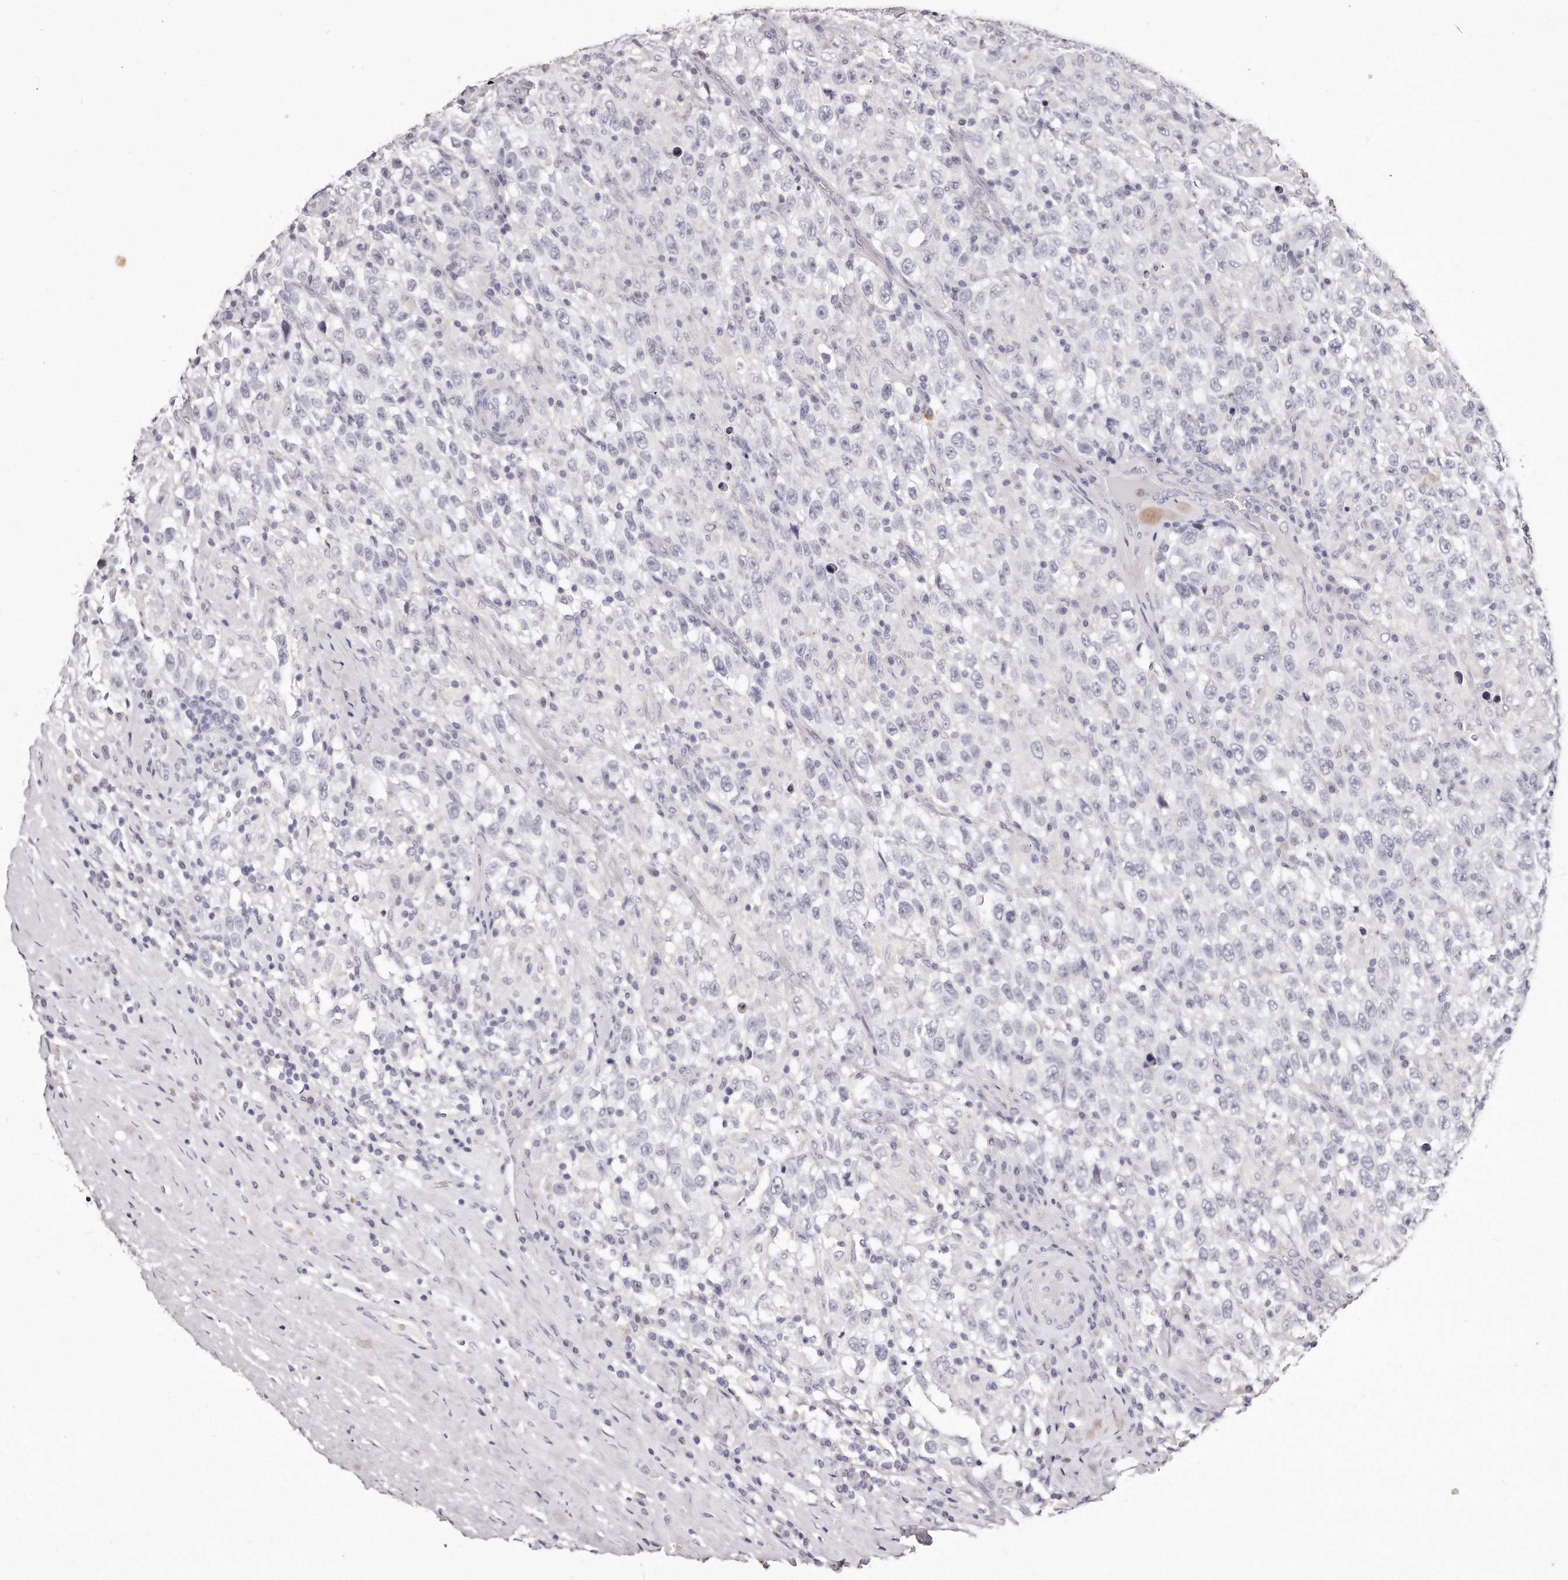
{"staining": {"intensity": "negative", "quantity": "none", "location": "none"}, "tissue": "testis cancer", "cell_type": "Tumor cells", "image_type": "cancer", "snomed": [{"axis": "morphology", "description": "Seminoma, NOS"}, {"axis": "topography", "description": "Testis"}], "caption": "The image shows no staining of tumor cells in testis seminoma. (Brightfield microscopy of DAB immunohistochemistry (IHC) at high magnification).", "gene": "GDA", "patient": {"sex": "male", "age": 41}}